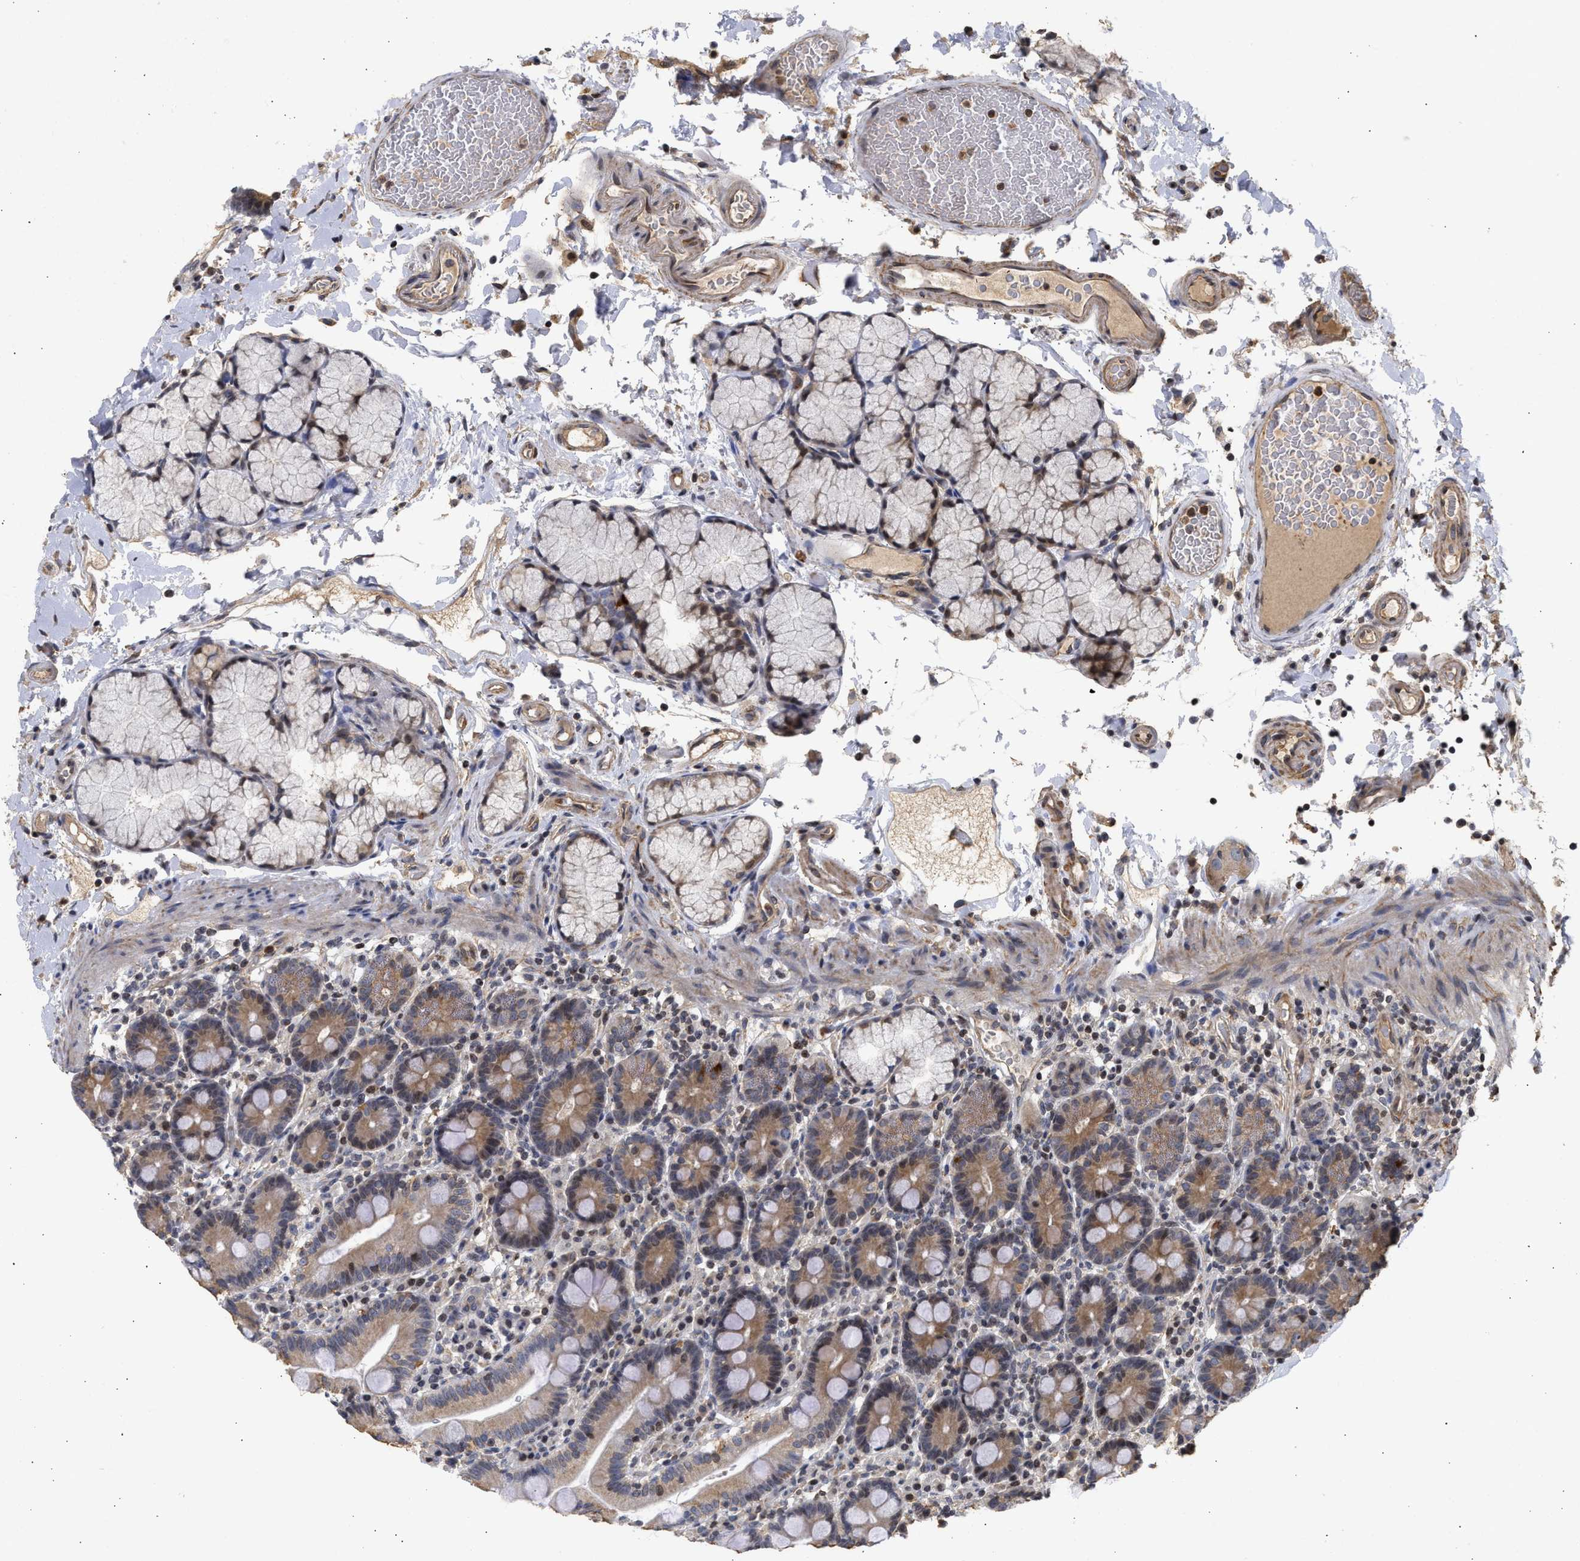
{"staining": {"intensity": "moderate", "quantity": ">75%", "location": "cytoplasmic/membranous,nuclear"}, "tissue": "duodenum", "cell_type": "Glandular cells", "image_type": "normal", "snomed": [{"axis": "morphology", "description": "Normal tissue, NOS"}, {"axis": "topography", "description": "Small intestine, NOS"}], "caption": "Immunohistochemistry staining of unremarkable duodenum, which reveals medium levels of moderate cytoplasmic/membranous,nuclear positivity in approximately >75% of glandular cells indicating moderate cytoplasmic/membranous,nuclear protein expression. The staining was performed using DAB (brown) for protein detection and nuclei were counterstained in hematoxylin (blue).", "gene": "ENSG00000142539", "patient": {"sex": "female", "age": 71}}